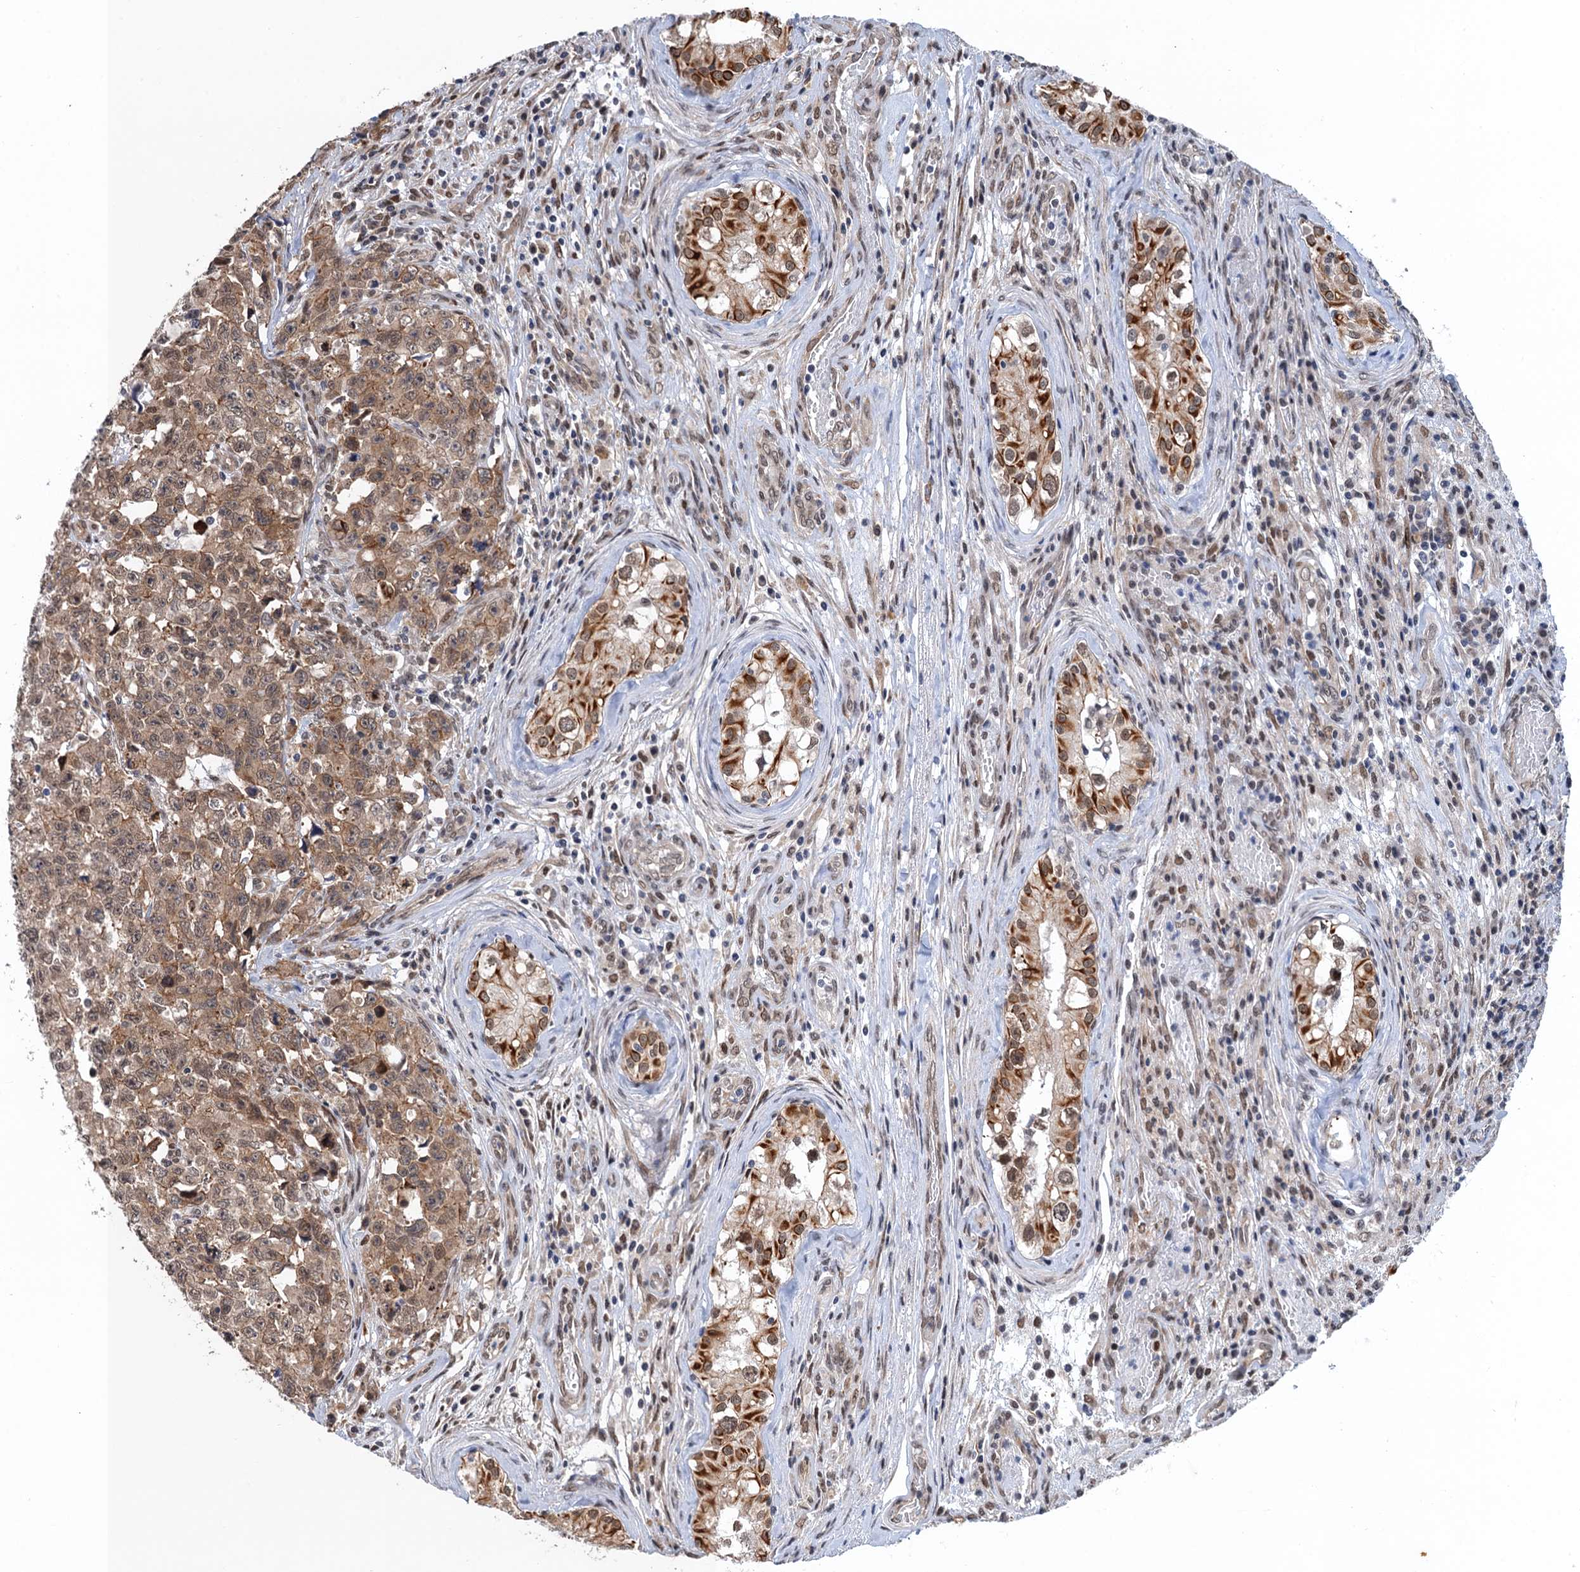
{"staining": {"intensity": "moderate", "quantity": ">75%", "location": "cytoplasmic/membranous"}, "tissue": "testis cancer", "cell_type": "Tumor cells", "image_type": "cancer", "snomed": [{"axis": "morphology", "description": "Carcinoma, Embryonal, NOS"}, {"axis": "topography", "description": "Testis"}], "caption": "Immunohistochemical staining of human testis cancer (embryonal carcinoma) demonstrates moderate cytoplasmic/membranous protein staining in approximately >75% of tumor cells.", "gene": "TTC31", "patient": {"sex": "male", "age": 28}}